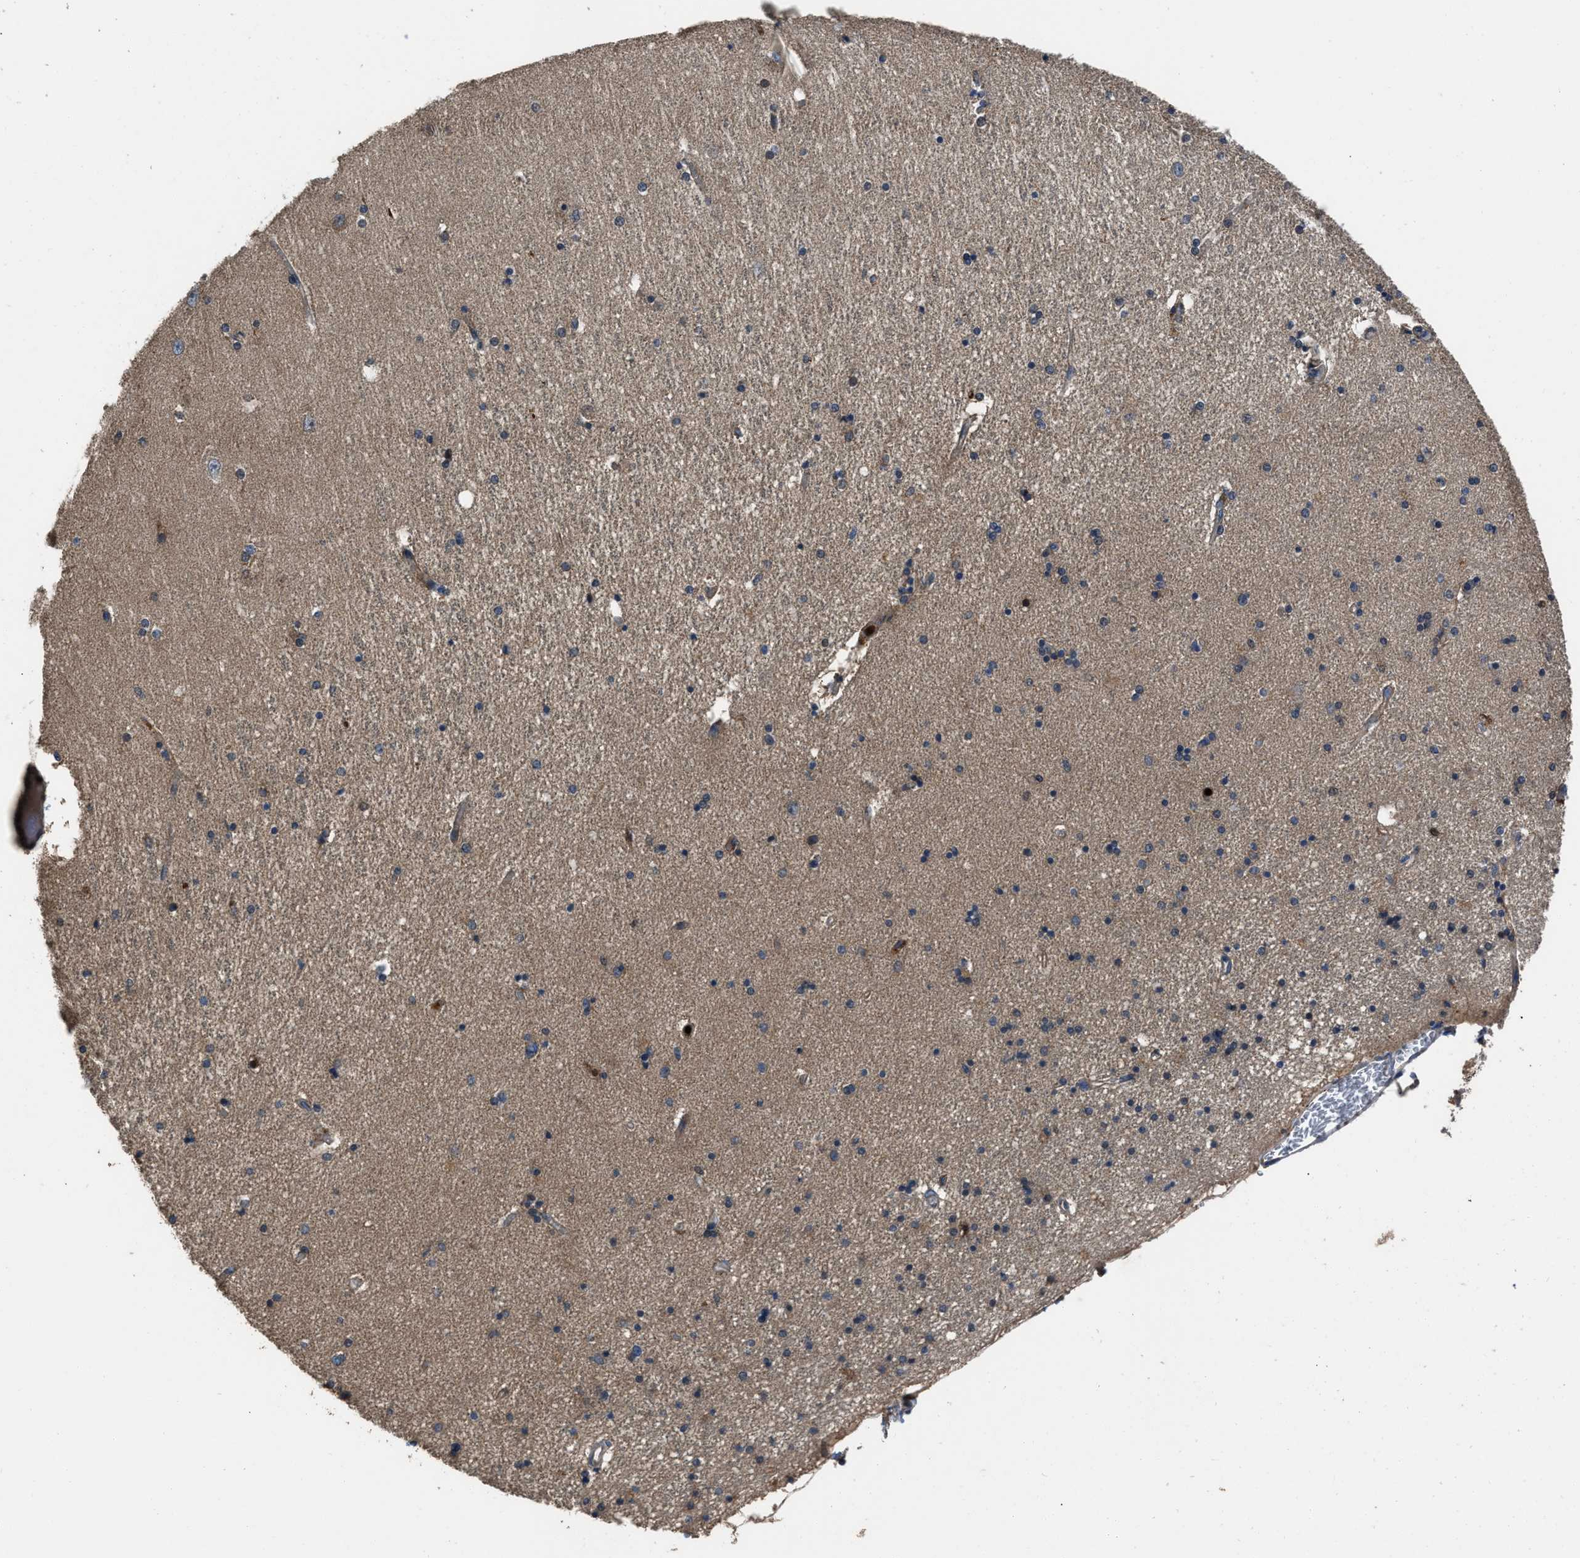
{"staining": {"intensity": "moderate", "quantity": "<25%", "location": "cytoplasmic/membranous"}, "tissue": "hippocampus", "cell_type": "Glial cells", "image_type": "normal", "snomed": [{"axis": "morphology", "description": "Normal tissue, NOS"}, {"axis": "topography", "description": "Hippocampus"}], "caption": "Hippocampus stained with DAB (3,3'-diaminobenzidine) immunohistochemistry (IHC) demonstrates low levels of moderate cytoplasmic/membranous staining in about <25% of glial cells. The protein is stained brown, and the nuclei are stained in blue (DAB IHC with brightfield microscopy, high magnification).", "gene": "ANGPT1", "patient": {"sex": "female", "age": 54}}